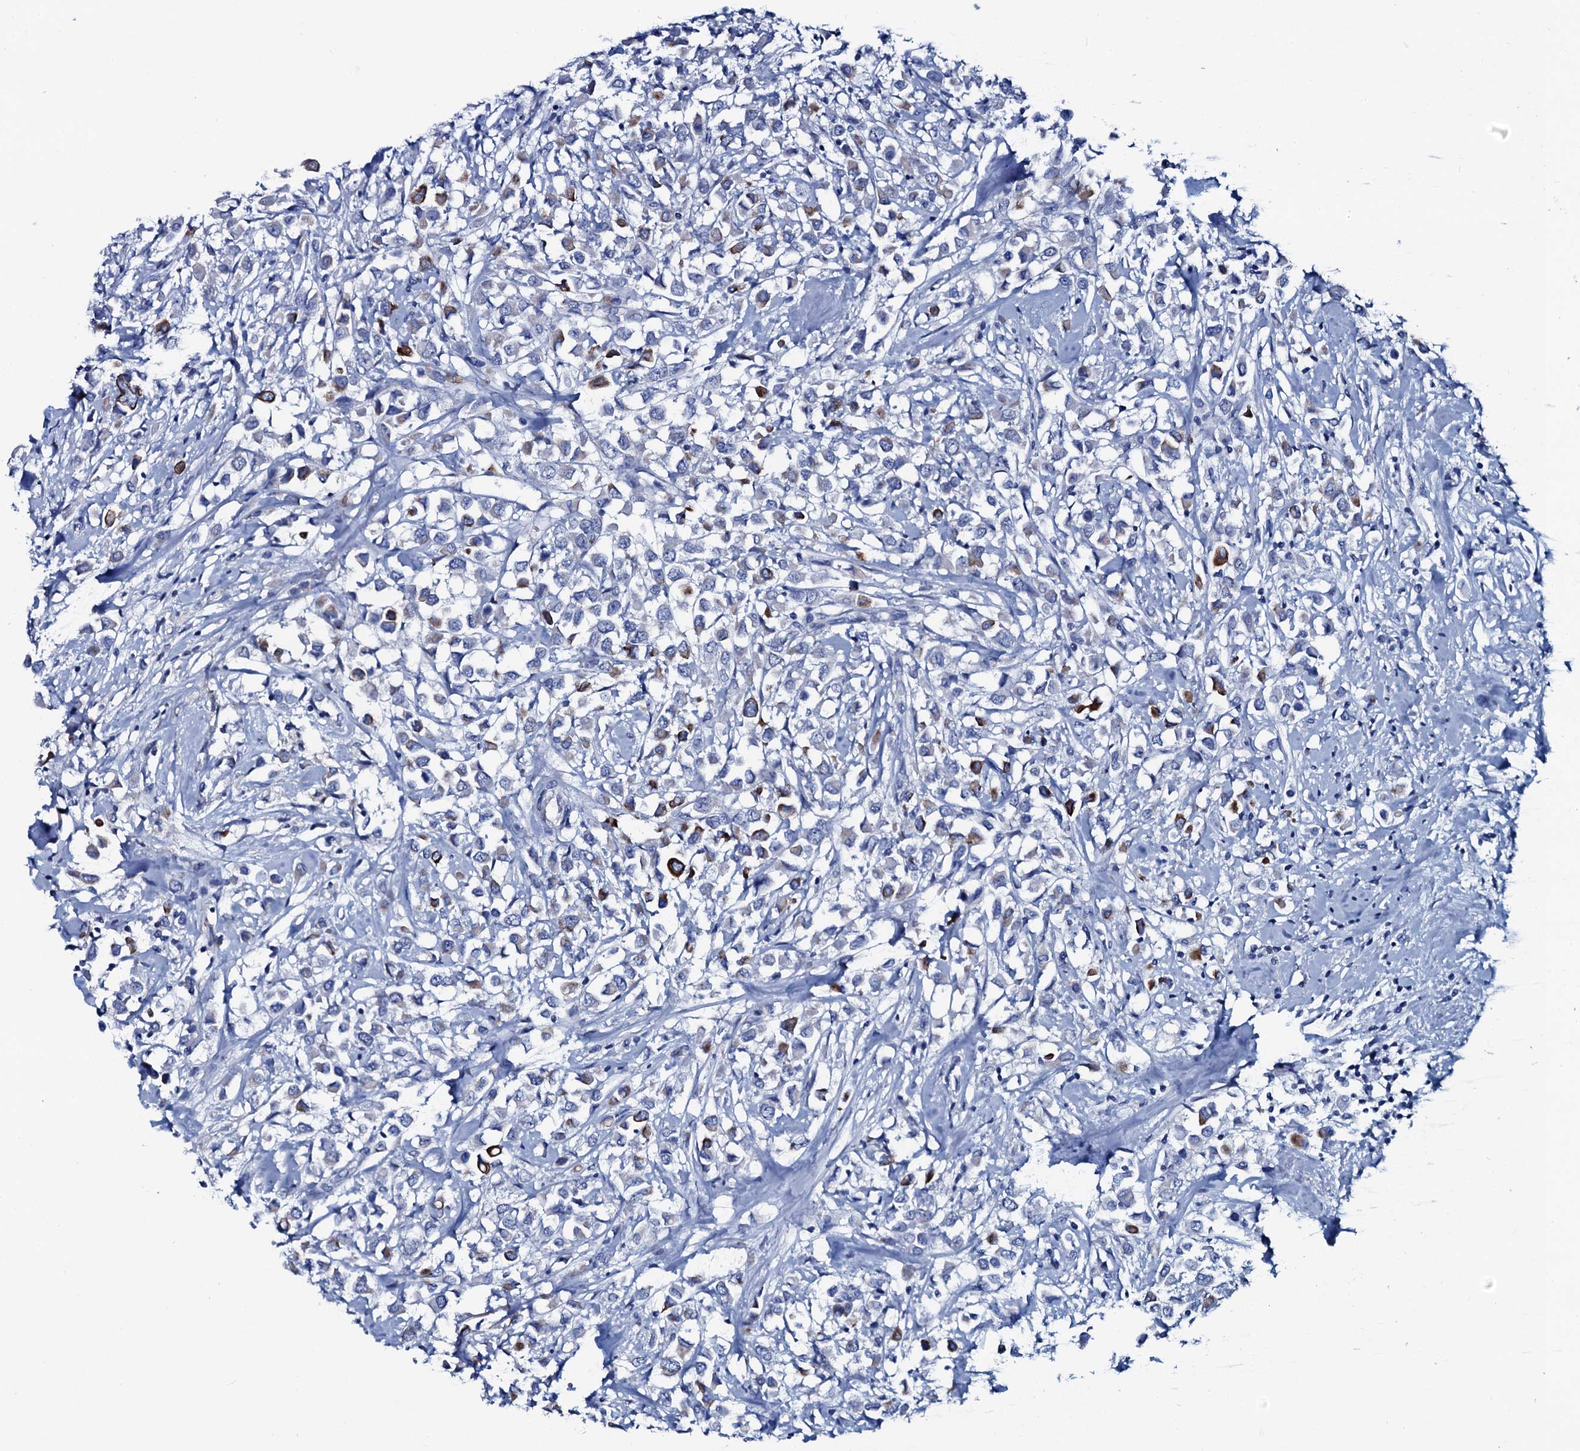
{"staining": {"intensity": "strong", "quantity": "<25%", "location": "cytoplasmic/membranous"}, "tissue": "breast cancer", "cell_type": "Tumor cells", "image_type": "cancer", "snomed": [{"axis": "morphology", "description": "Duct carcinoma"}, {"axis": "topography", "description": "Breast"}], "caption": "Immunohistochemical staining of human breast cancer (invasive ductal carcinoma) exhibits strong cytoplasmic/membranous protein positivity in about <25% of tumor cells. (brown staining indicates protein expression, while blue staining denotes nuclei).", "gene": "GYS2", "patient": {"sex": "female", "age": 87}}